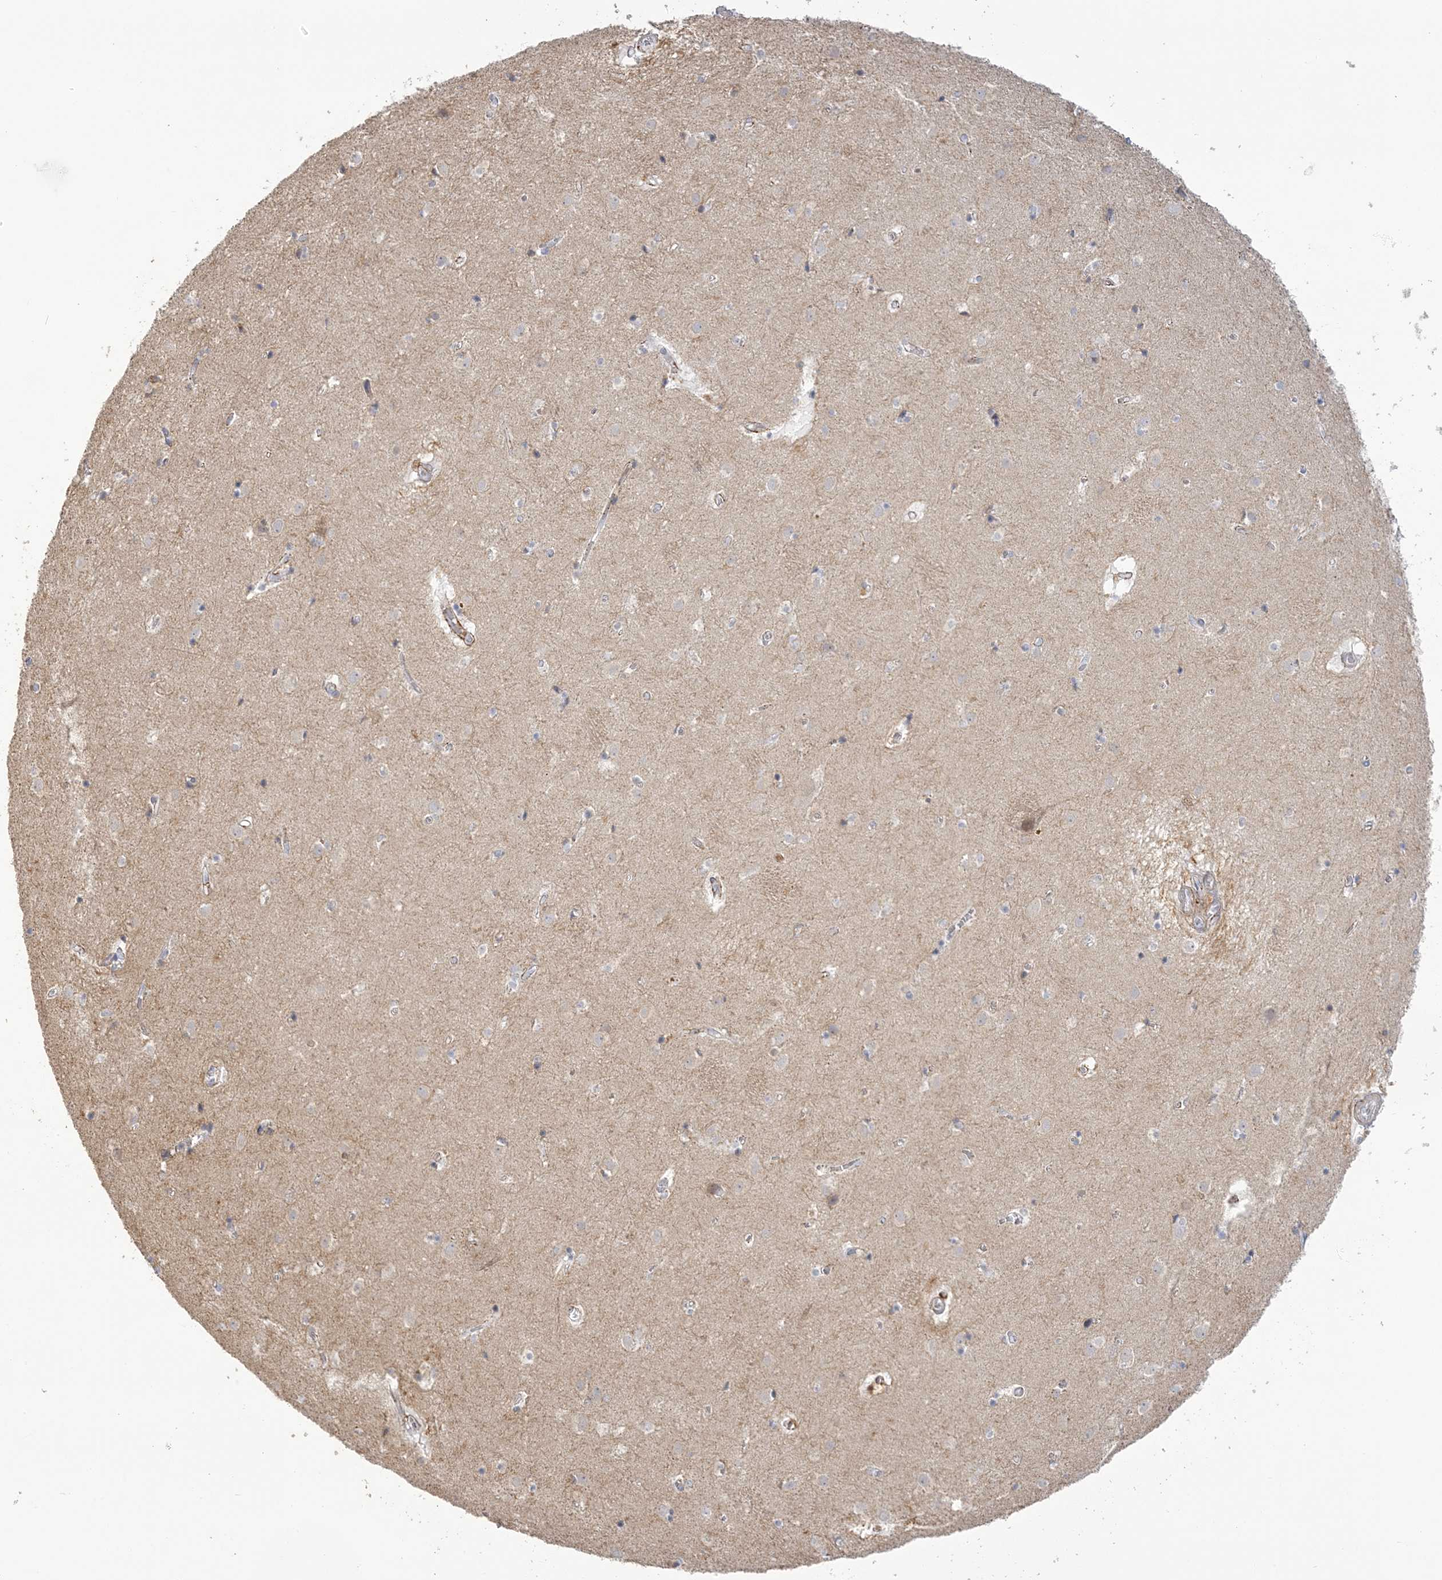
{"staining": {"intensity": "negative", "quantity": "none", "location": "none"}, "tissue": "caudate", "cell_type": "Glial cells", "image_type": "normal", "snomed": [{"axis": "morphology", "description": "Normal tissue, NOS"}, {"axis": "topography", "description": "Lateral ventricle wall"}], "caption": "Glial cells are negative for brown protein staining in unremarkable caudate. (Stains: DAB (3,3'-diaminobenzidine) immunohistochemistry with hematoxylin counter stain, Microscopy: brightfield microscopy at high magnification).", "gene": "NAF1", "patient": {"sex": "male", "age": 70}}